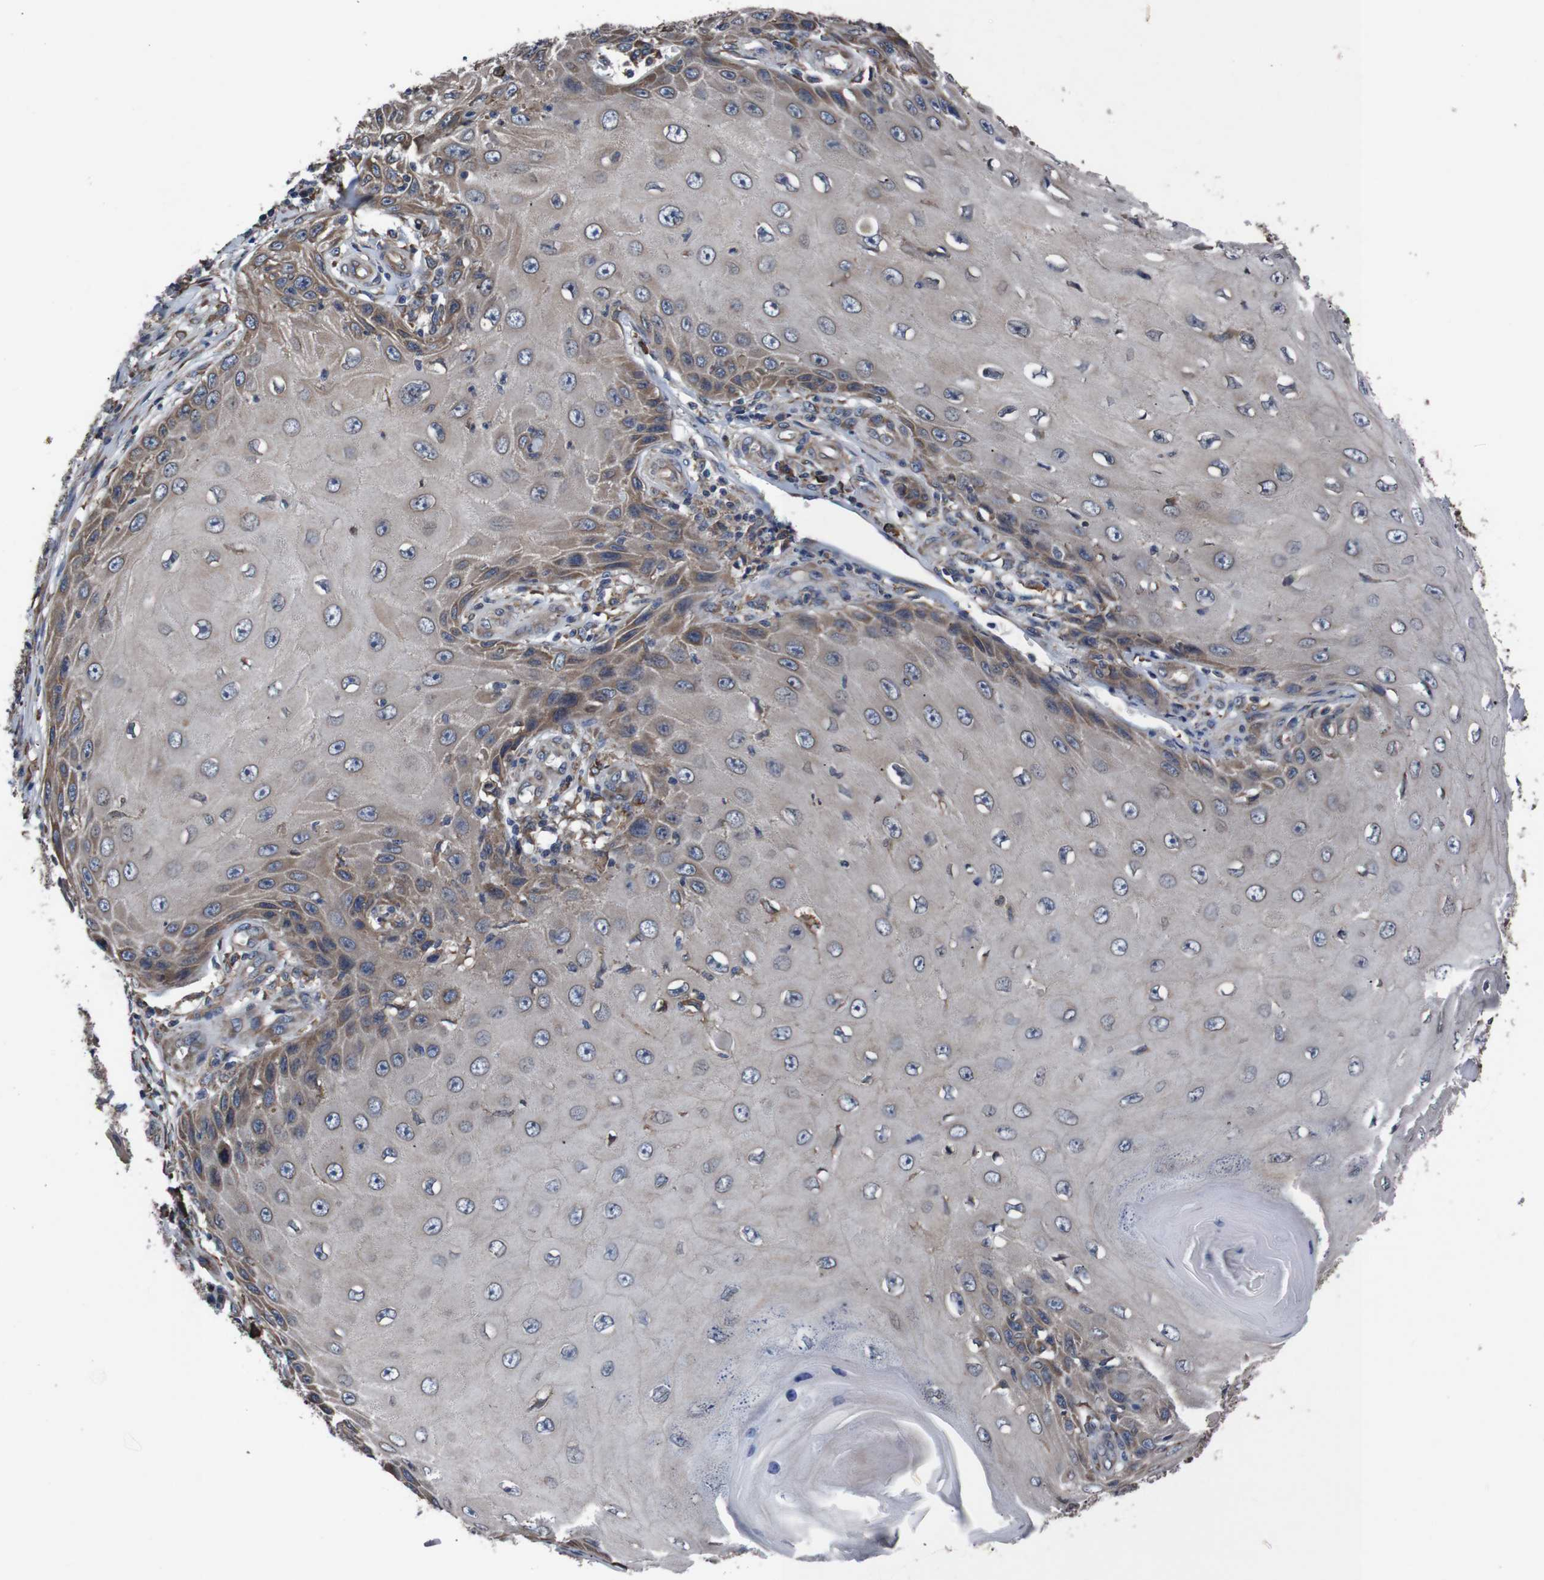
{"staining": {"intensity": "moderate", "quantity": "<25%", "location": "cytoplasmic/membranous"}, "tissue": "skin cancer", "cell_type": "Tumor cells", "image_type": "cancer", "snomed": [{"axis": "morphology", "description": "Squamous cell carcinoma, NOS"}, {"axis": "topography", "description": "Skin"}], "caption": "Immunohistochemical staining of skin cancer demonstrates low levels of moderate cytoplasmic/membranous protein positivity in approximately <25% of tumor cells.", "gene": "SIGMAR1", "patient": {"sex": "female", "age": 73}}